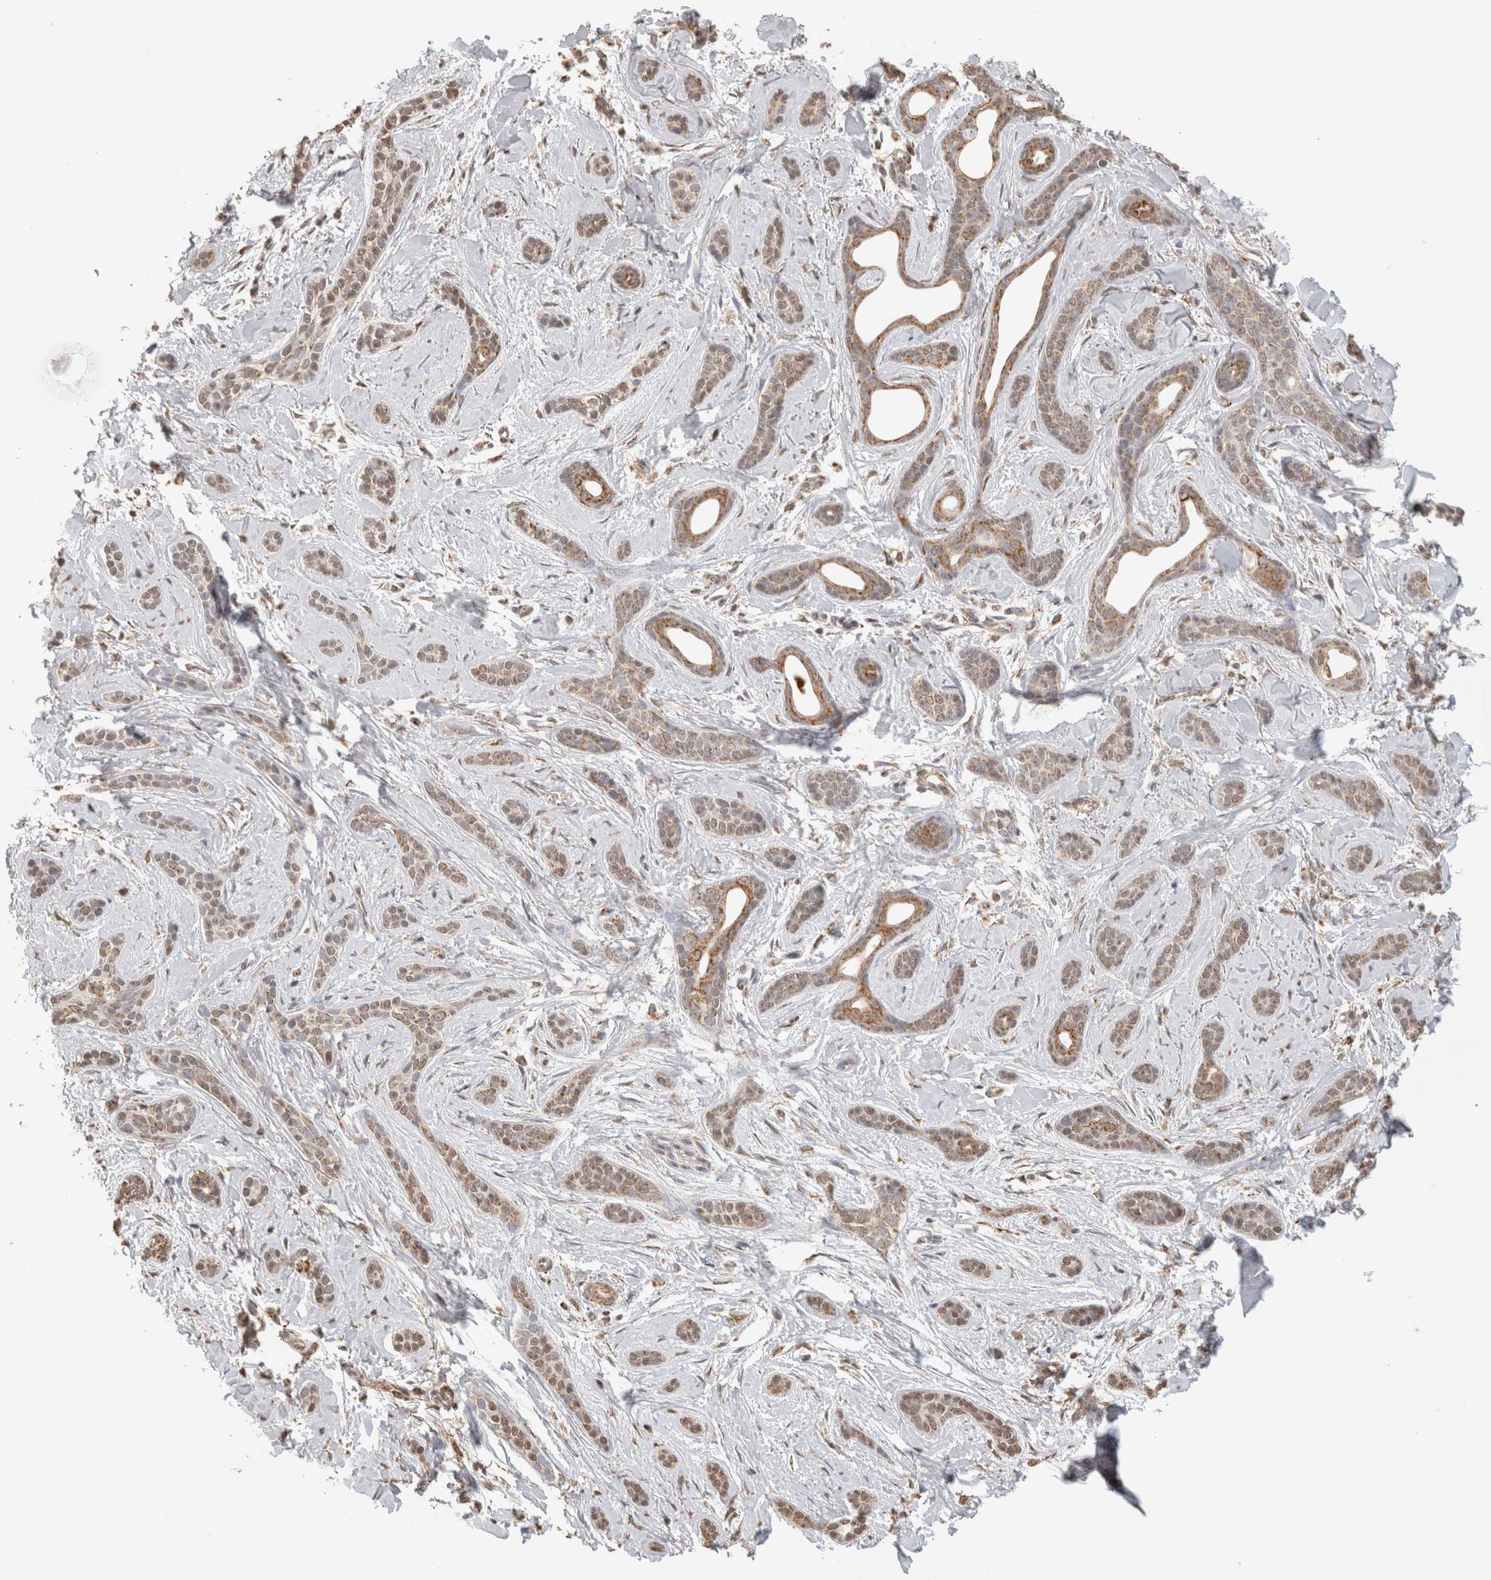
{"staining": {"intensity": "moderate", "quantity": ">75%", "location": "cytoplasmic/membranous,nuclear"}, "tissue": "skin cancer", "cell_type": "Tumor cells", "image_type": "cancer", "snomed": [{"axis": "morphology", "description": "Basal cell carcinoma"}, {"axis": "morphology", "description": "Adnexal tumor, benign"}, {"axis": "topography", "description": "Skin"}], "caption": "Immunohistochemical staining of human skin cancer displays medium levels of moderate cytoplasmic/membranous and nuclear protein staining in about >75% of tumor cells.", "gene": "BNIP3L", "patient": {"sex": "female", "age": 42}}